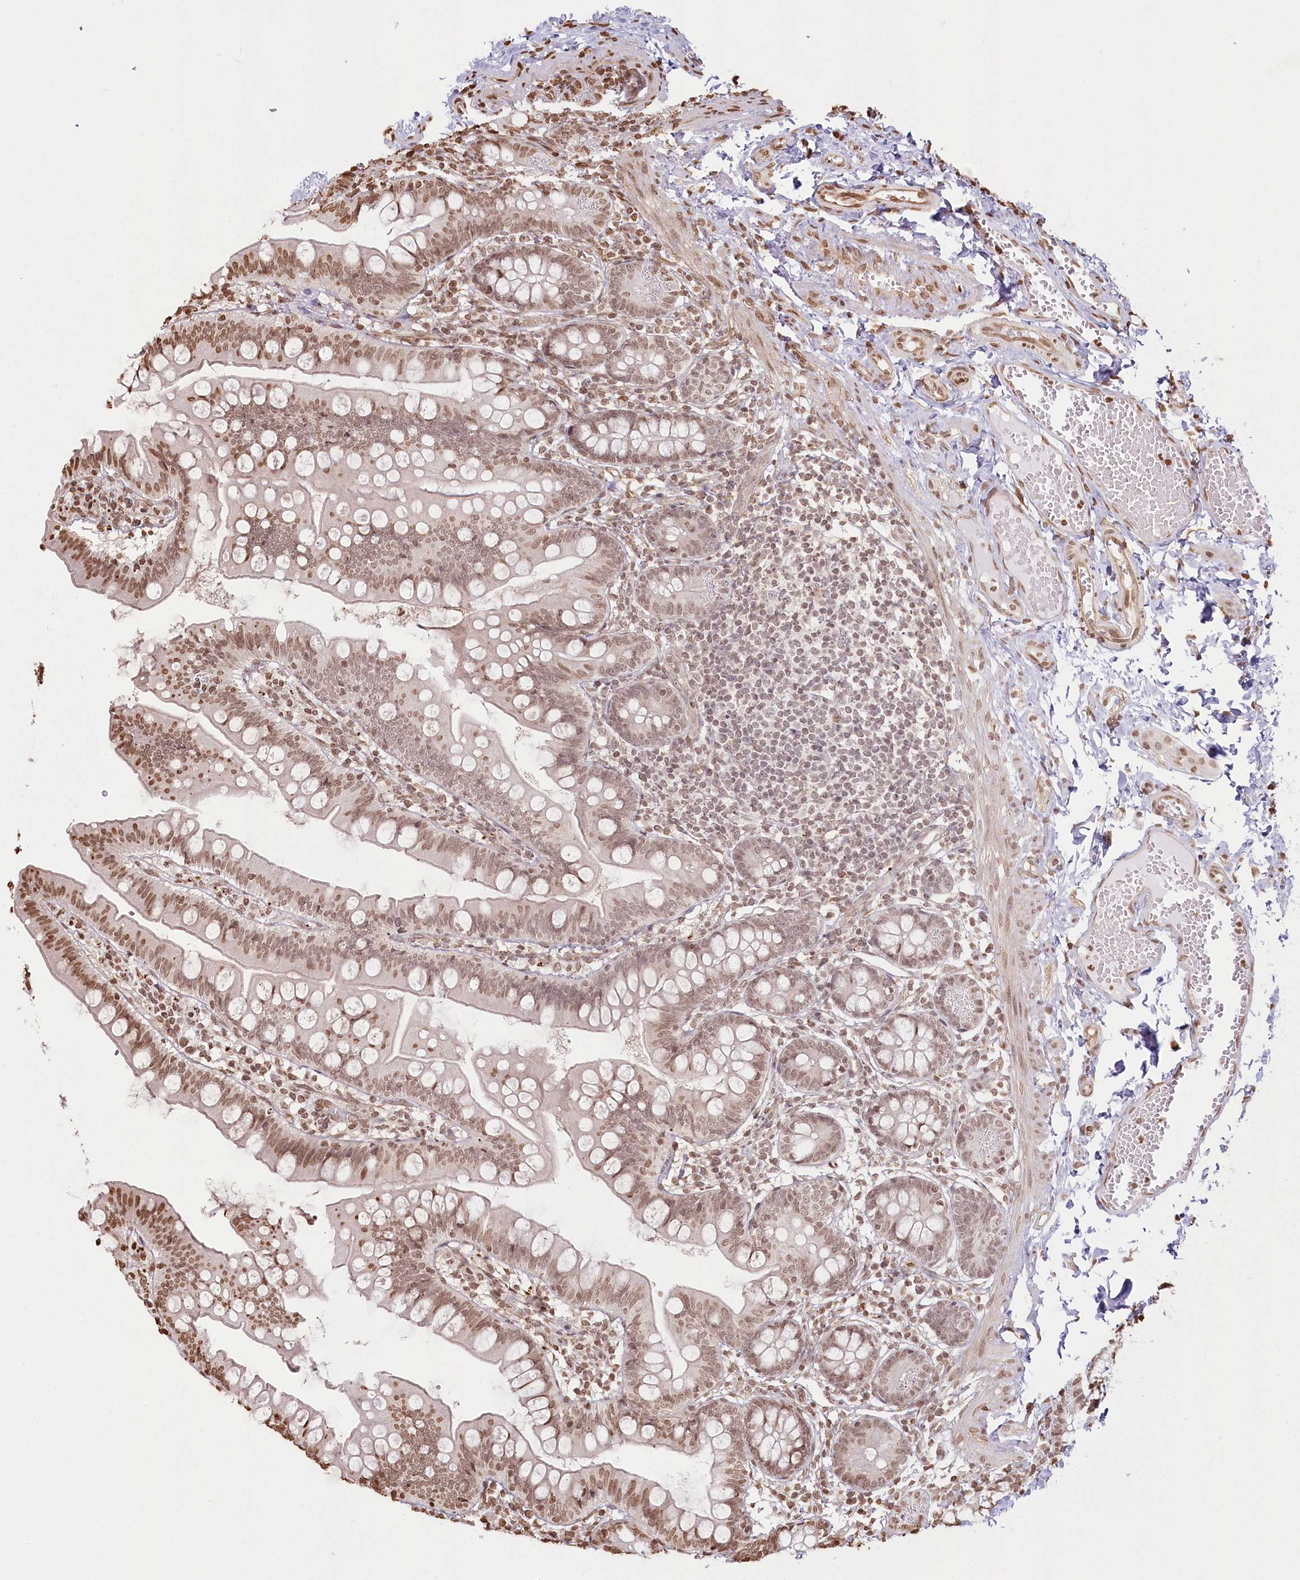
{"staining": {"intensity": "moderate", "quantity": ">75%", "location": "nuclear"}, "tissue": "small intestine", "cell_type": "Glandular cells", "image_type": "normal", "snomed": [{"axis": "morphology", "description": "Normal tissue, NOS"}, {"axis": "topography", "description": "Small intestine"}], "caption": "About >75% of glandular cells in benign human small intestine display moderate nuclear protein staining as visualized by brown immunohistochemical staining.", "gene": "FAM13A", "patient": {"sex": "male", "age": 7}}